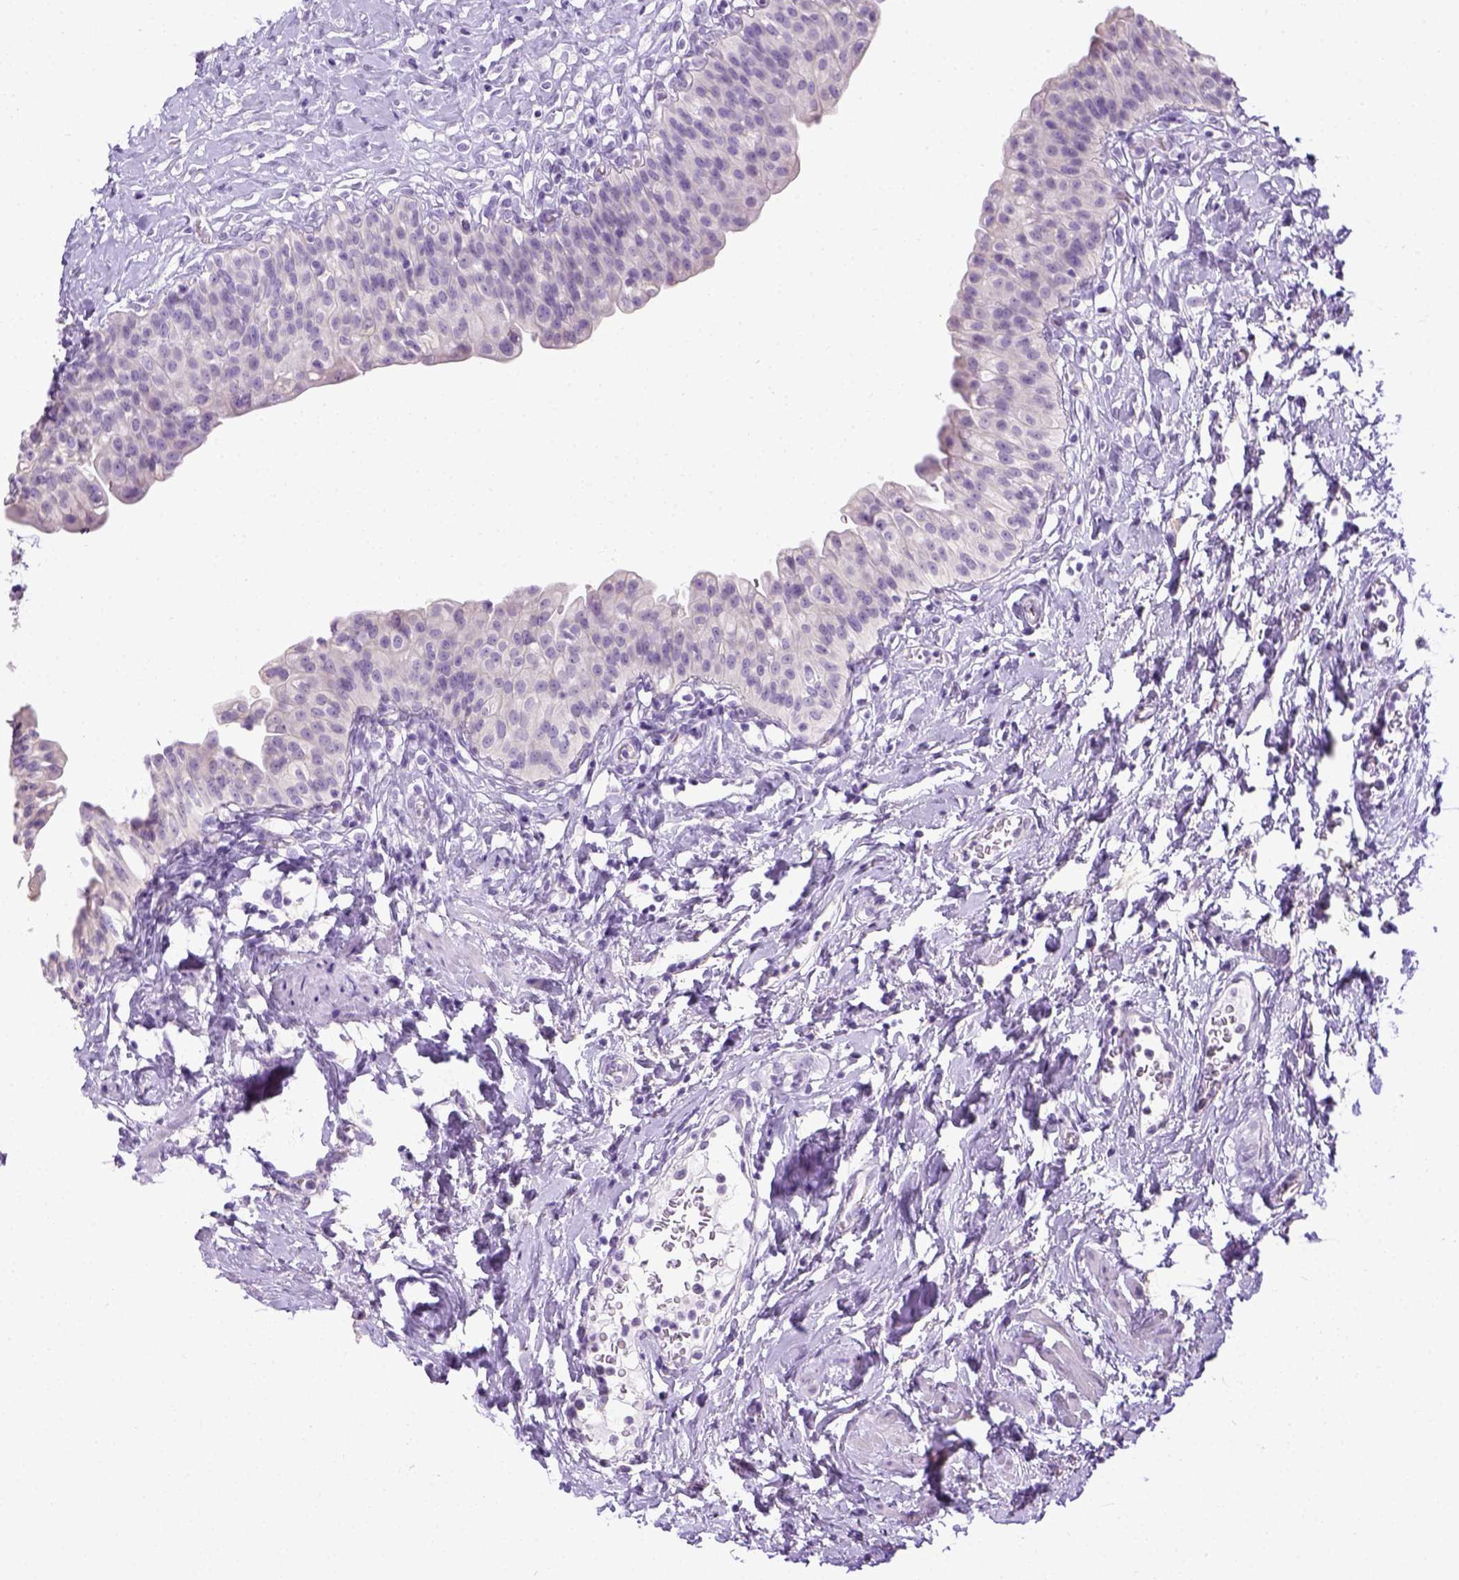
{"staining": {"intensity": "negative", "quantity": "none", "location": "none"}, "tissue": "urinary bladder", "cell_type": "Urothelial cells", "image_type": "normal", "snomed": [{"axis": "morphology", "description": "Normal tissue, NOS"}, {"axis": "topography", "description": "Urinary bladder"}], "caption": "Immunohistochemistry (IHC) of normal urinary bladder exhibits no positivity in urothelial cells.", "gene": "LGSN", "patient": {"sex": "male", "age": 76}}